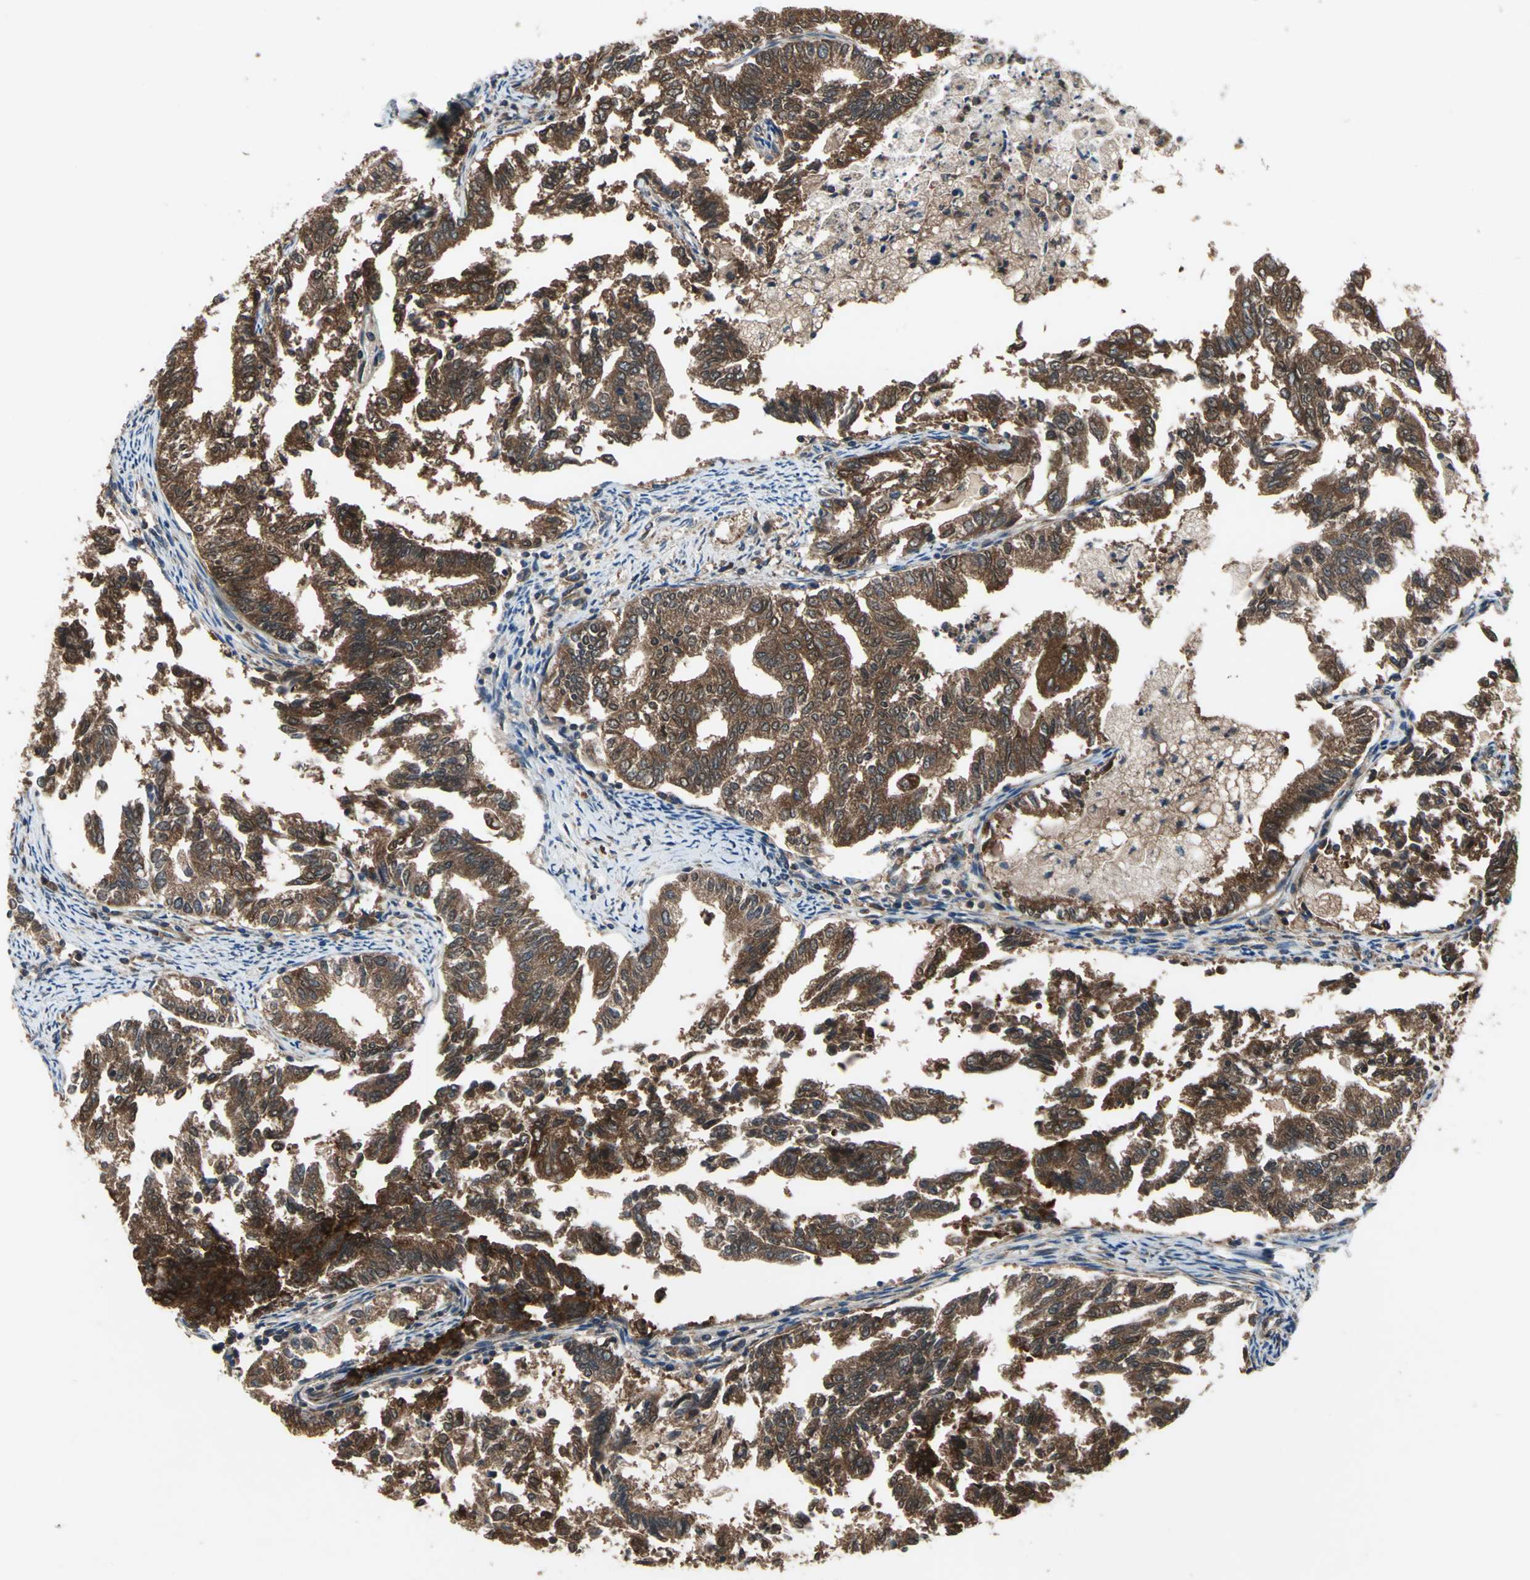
{"staining": {"intensity": "strong", "quantity": ">75%", "location": "cytoplasmic/membranous"}, "tissue": "endometrial cancer", "cell_type": "Tumor cells", "image_type": "cancer", "snomed": [{"axis": "morphology", "description": "Adenocarcinoma, NOS"}, {"axis": "topography", "description": "Endometrium"}], "caption": "Brown immunohistochemical staining in human adenocarcinoma (endometrial) exhibits strong cytoplasmic/membranous expression in approximately >75% of tumor cells.", "gene": "CAPN1", "patient": {"sex": "female", "age": 79}}